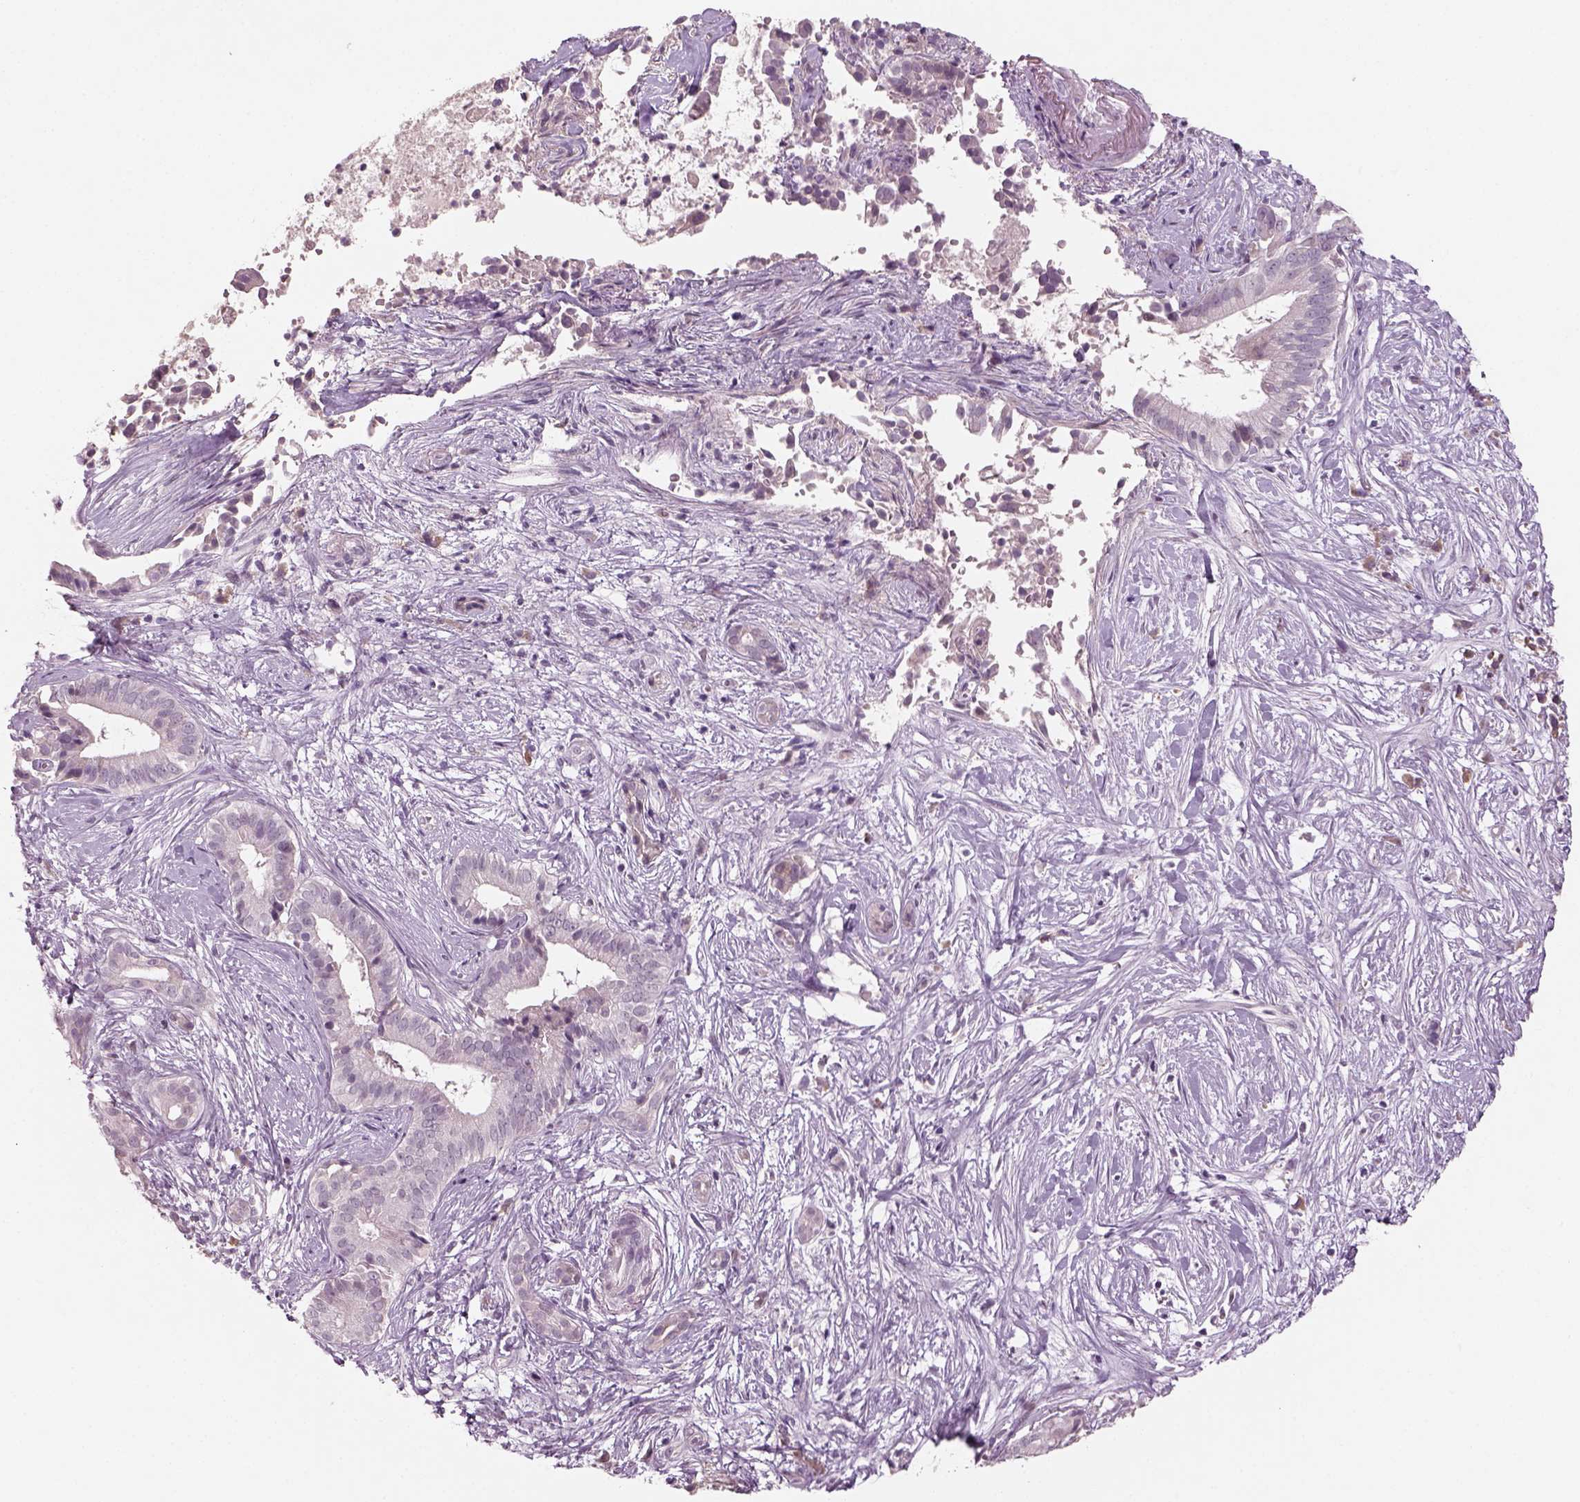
{"staining": {"intensity": "negative", "quantity": "none", "location": "none"}, "tissue": "pancreatic cancer", "cell_type": "Tumor cells", "image_type": "cancer", "snomed": [{"axis": "morphology", "description": "Adenocarcinoma, NOS"}, {"axis": "topography", "description": "Pancreas"}], "caption": "High magnification brightfield microscopy of pancreatic cancer (adenocarcinoma) stained with DAB (3,3'-diaminobenzidine) (brown) and counterstained with hematoxylin (blue): tumor cells show no significant expression. (DAB (3,3'-diaminobenzidine) IHC with hematoxylin counter stain).", "gene": "PENK", "patient": {"sex": "male", "age": 61}}